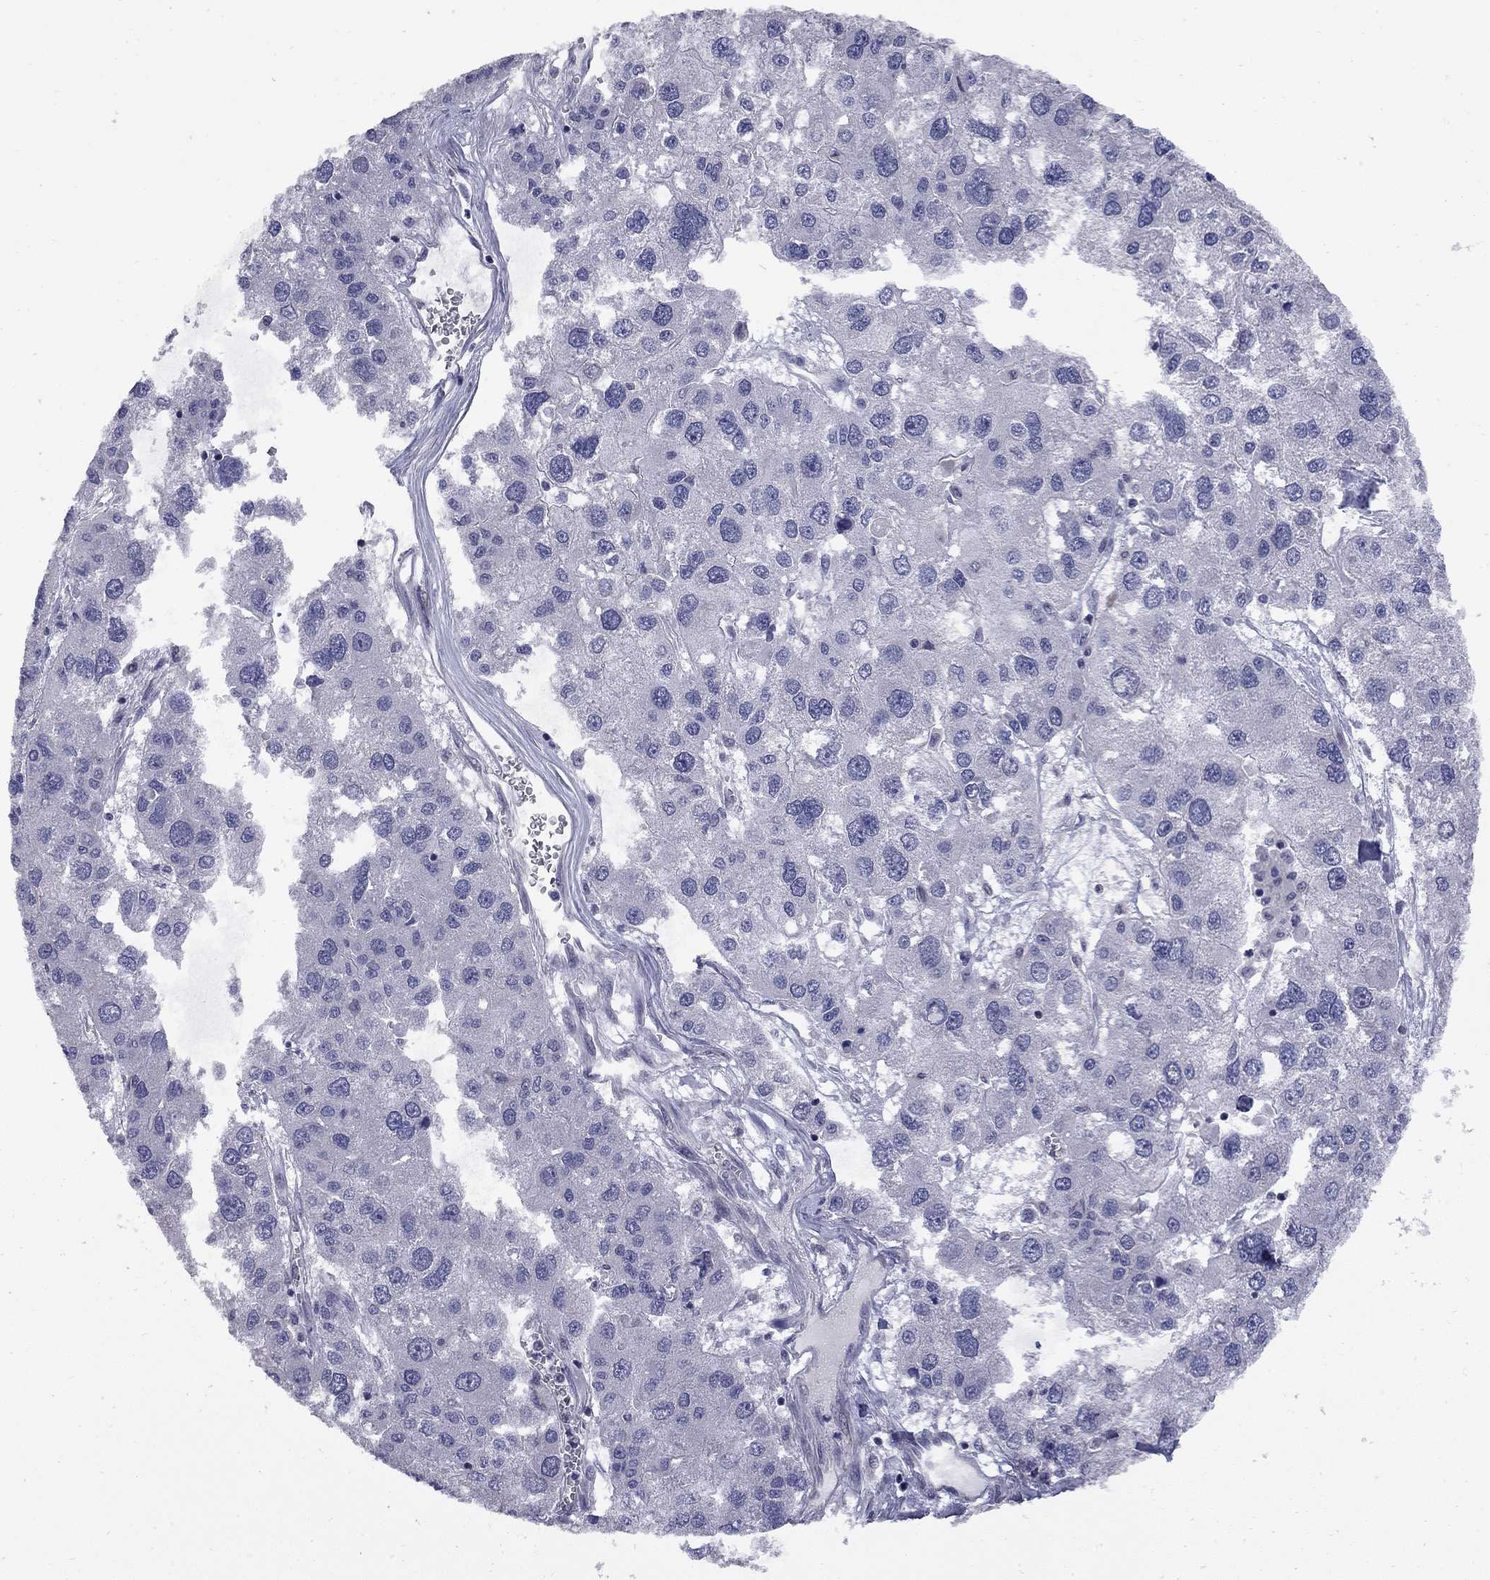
{"staining": {"intensity": "negative", "quantity": "none", "location": "none"}, "tissue": "liver cancer", "cell_type": "Tumor cells", "image_type": "cancer", "snomed": [{"axis": "morphology", "description": "Carcinoma, Hepatocellular, NOS"}, {"axis": "topography", "description": "Liver"}], "caption": "Immunohistochemistry (IHC) photomicrograph of neoplastic tissue: liver cancer (hepatocellular carcinoma) stained with DAB (3,3'-diaminobenzidine) demonstrates no significant protein expression in tumor cells. (DAB immunohistochemistry (IHC) with hematoxylin counter stain).", "gene": "HTR4", "patient": {"sex": "male", "age": 73}}